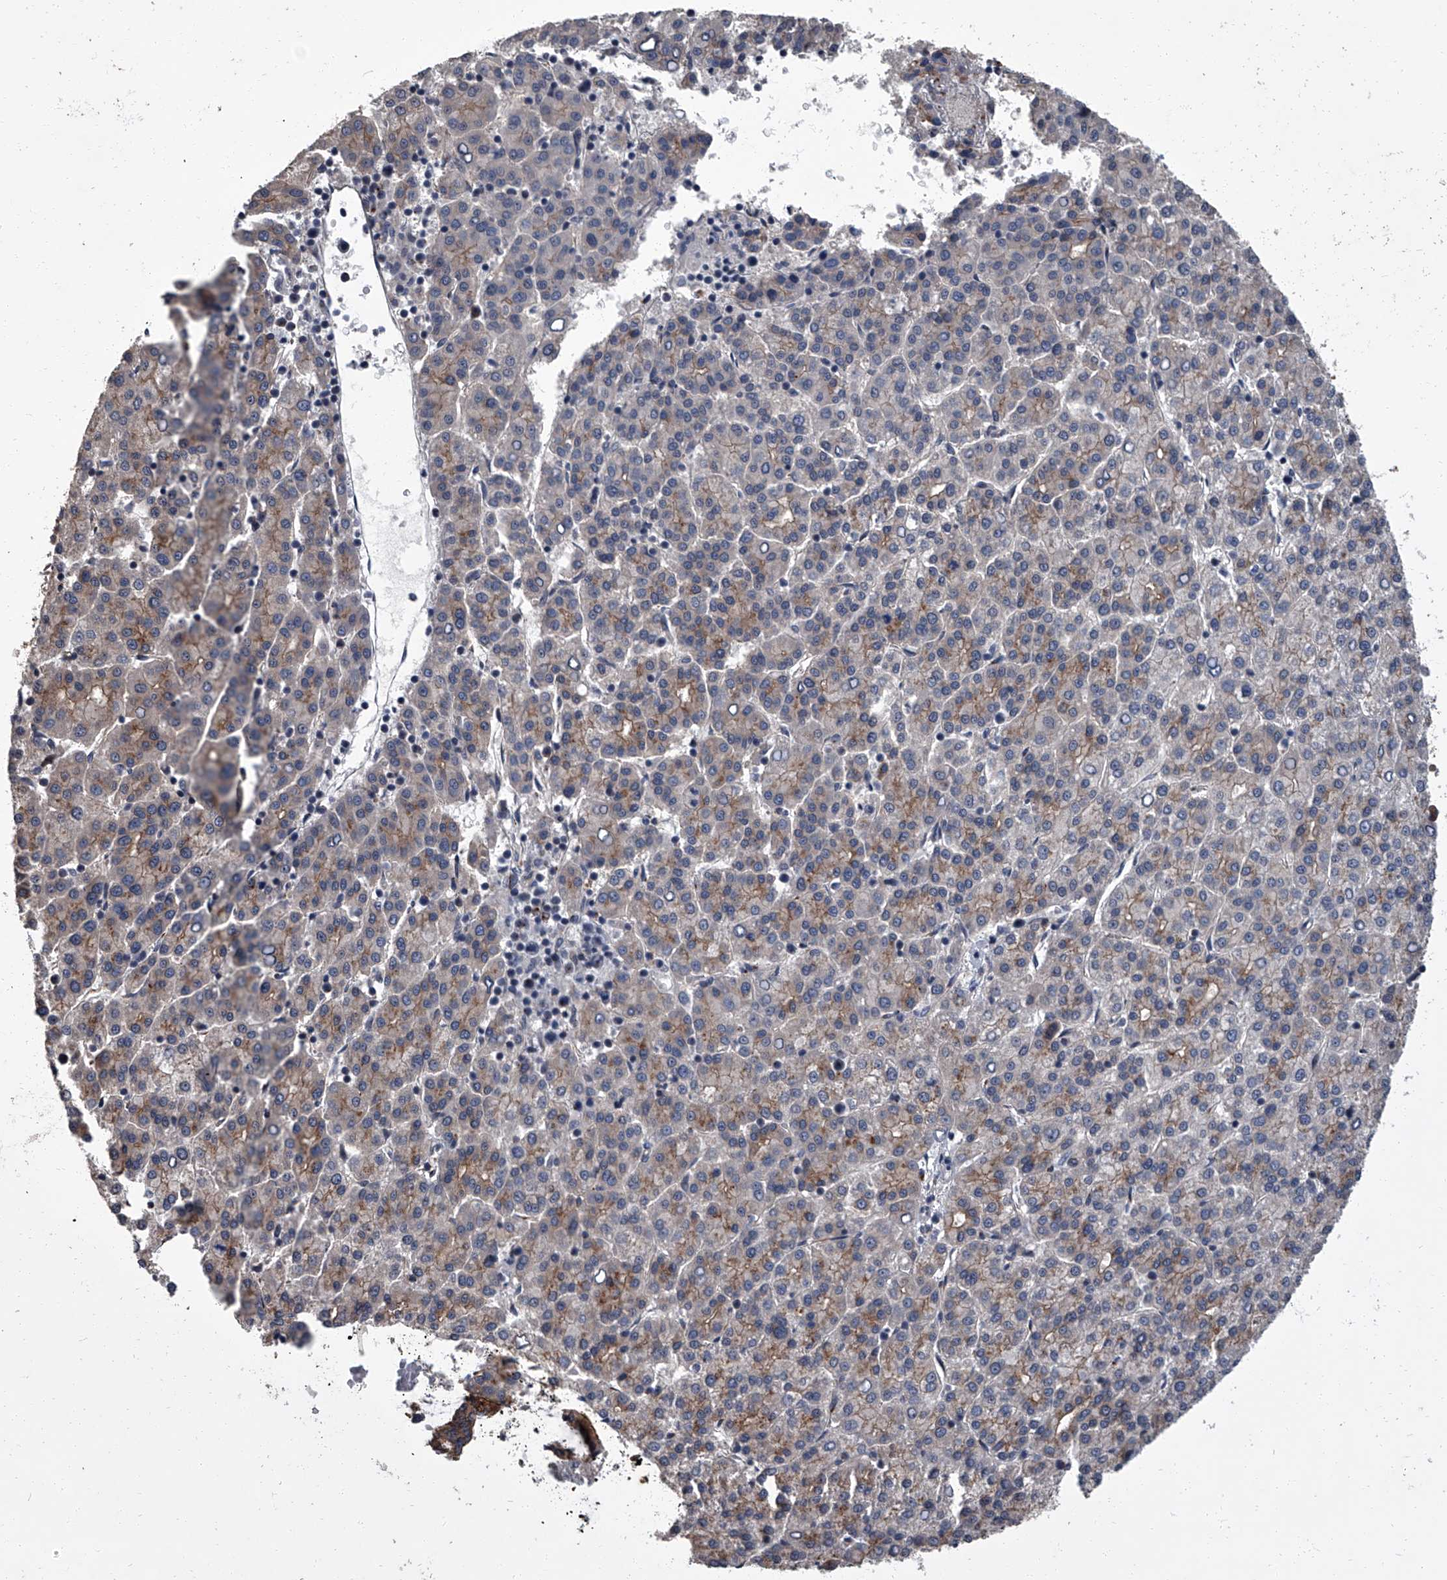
{"staining": {"intensity": "moderate", "quantity": "<25%", "location": "cytoplasmic/membranous"}, "tissue": "liver cancer", "cell_type": "Tumor cells", "image_type": "cancer", "snomed": [{"axis": "morphology", "description": "Carcinoma, Hepatocellular, NOS"}, {"axis": "topography", "description": "Liver"}], "caption": "Immunohistochemistry (DAB) staining of liver cancer (hepatocellular carcinoma) exhibits moderate cytoplasmic/membranous protein expression in about <25% of tumor cells.", "gene": "SIRT4", "patient": {"sex": "female", "age": 58}}